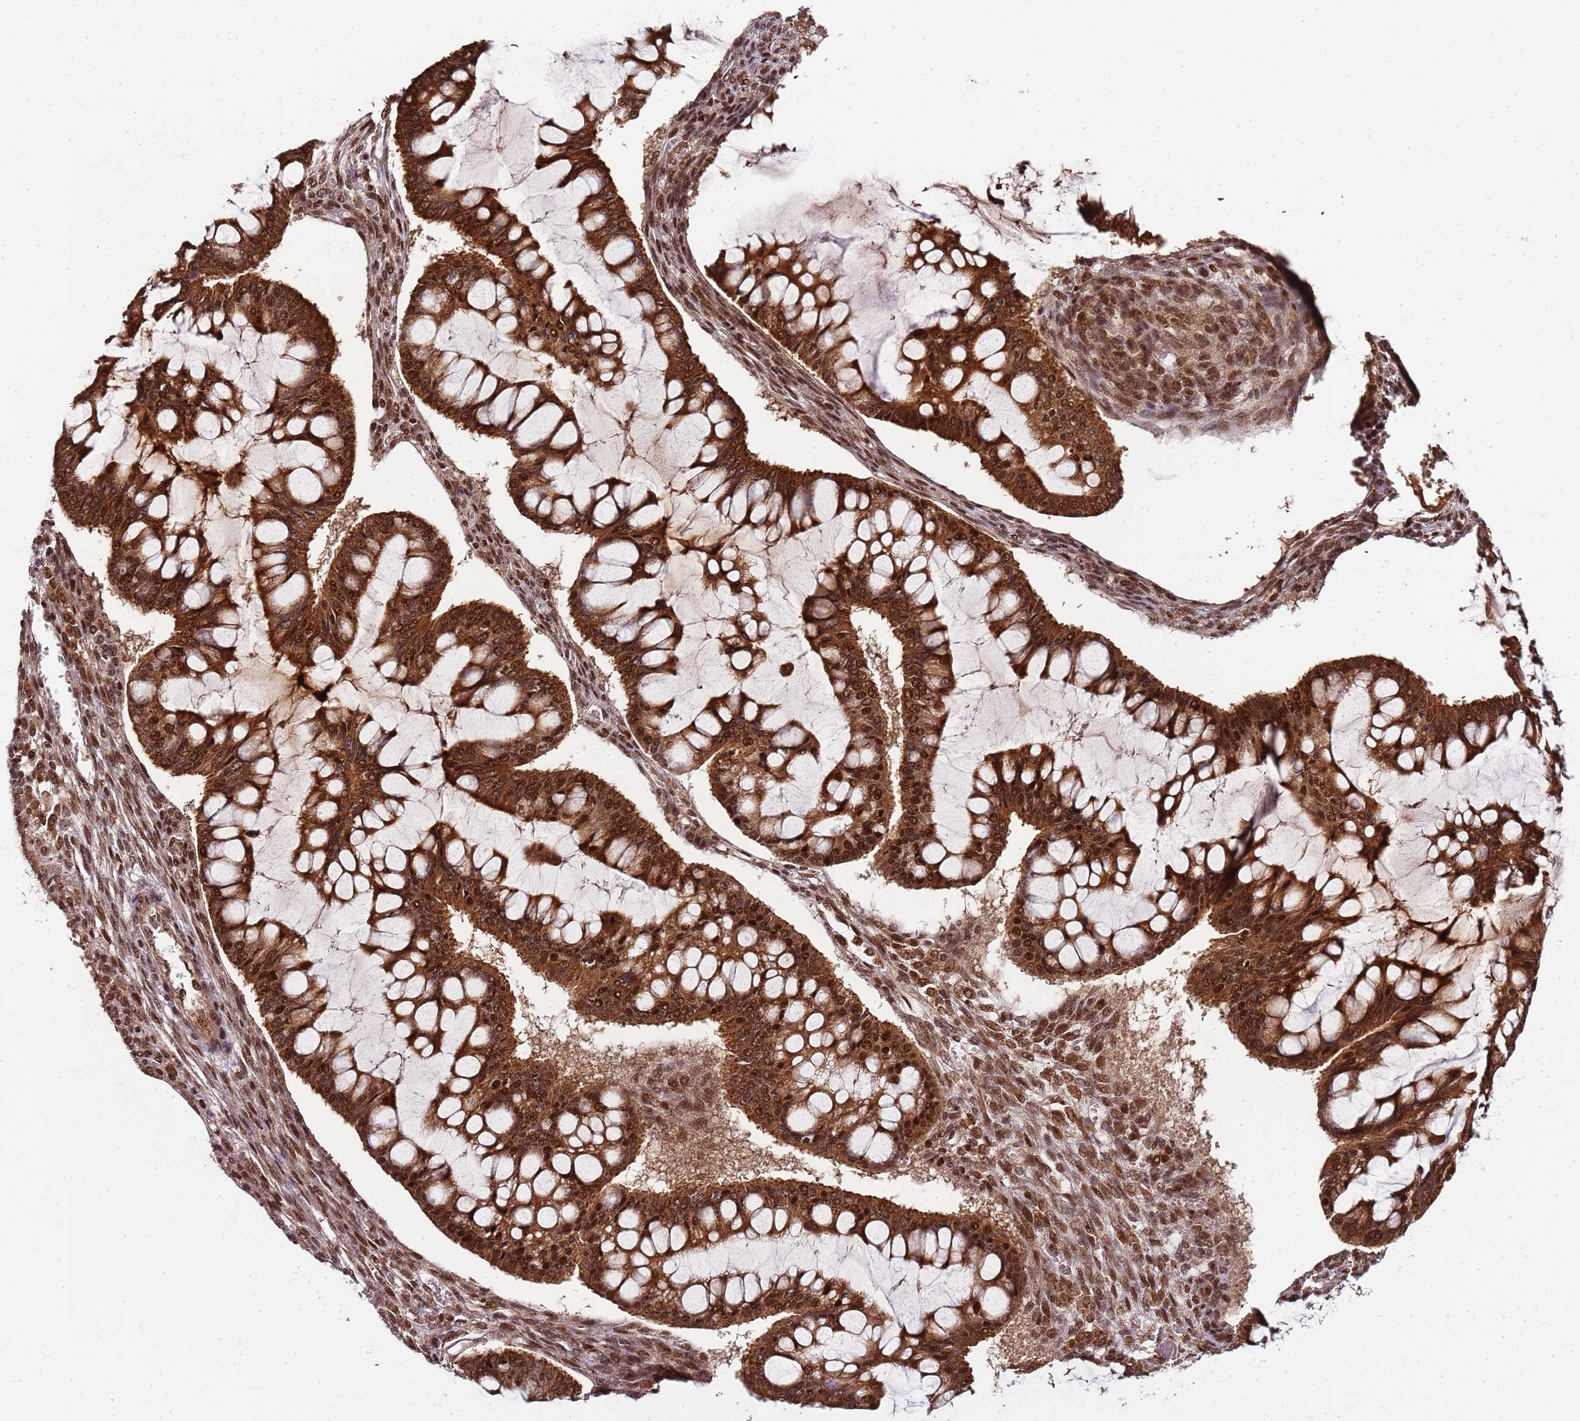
{"staining": {"intensity": "moderate", "quantity": ">75%", "location": "cytoplasmic/membranous,nuclear"}, "tissue": "ovarian cancer", "cell_type": "Tumor cells", "image_type": "cancer", "snomed": [{"axis": "morphology", "description": "Cystadenocarcinoma, mucinous, NOS"}, {"axis": "topography", "description": "Ovary"}], "caption": "A medium amount of moderate cytoplasmic/membranous and nuclear positivity is present in approximately >75% of tumor cells in mucinous cystadenocarcinoma (ovarian) tissue.", "gene": "EDC3", "patient": {"sex": "female", "age": 73}}